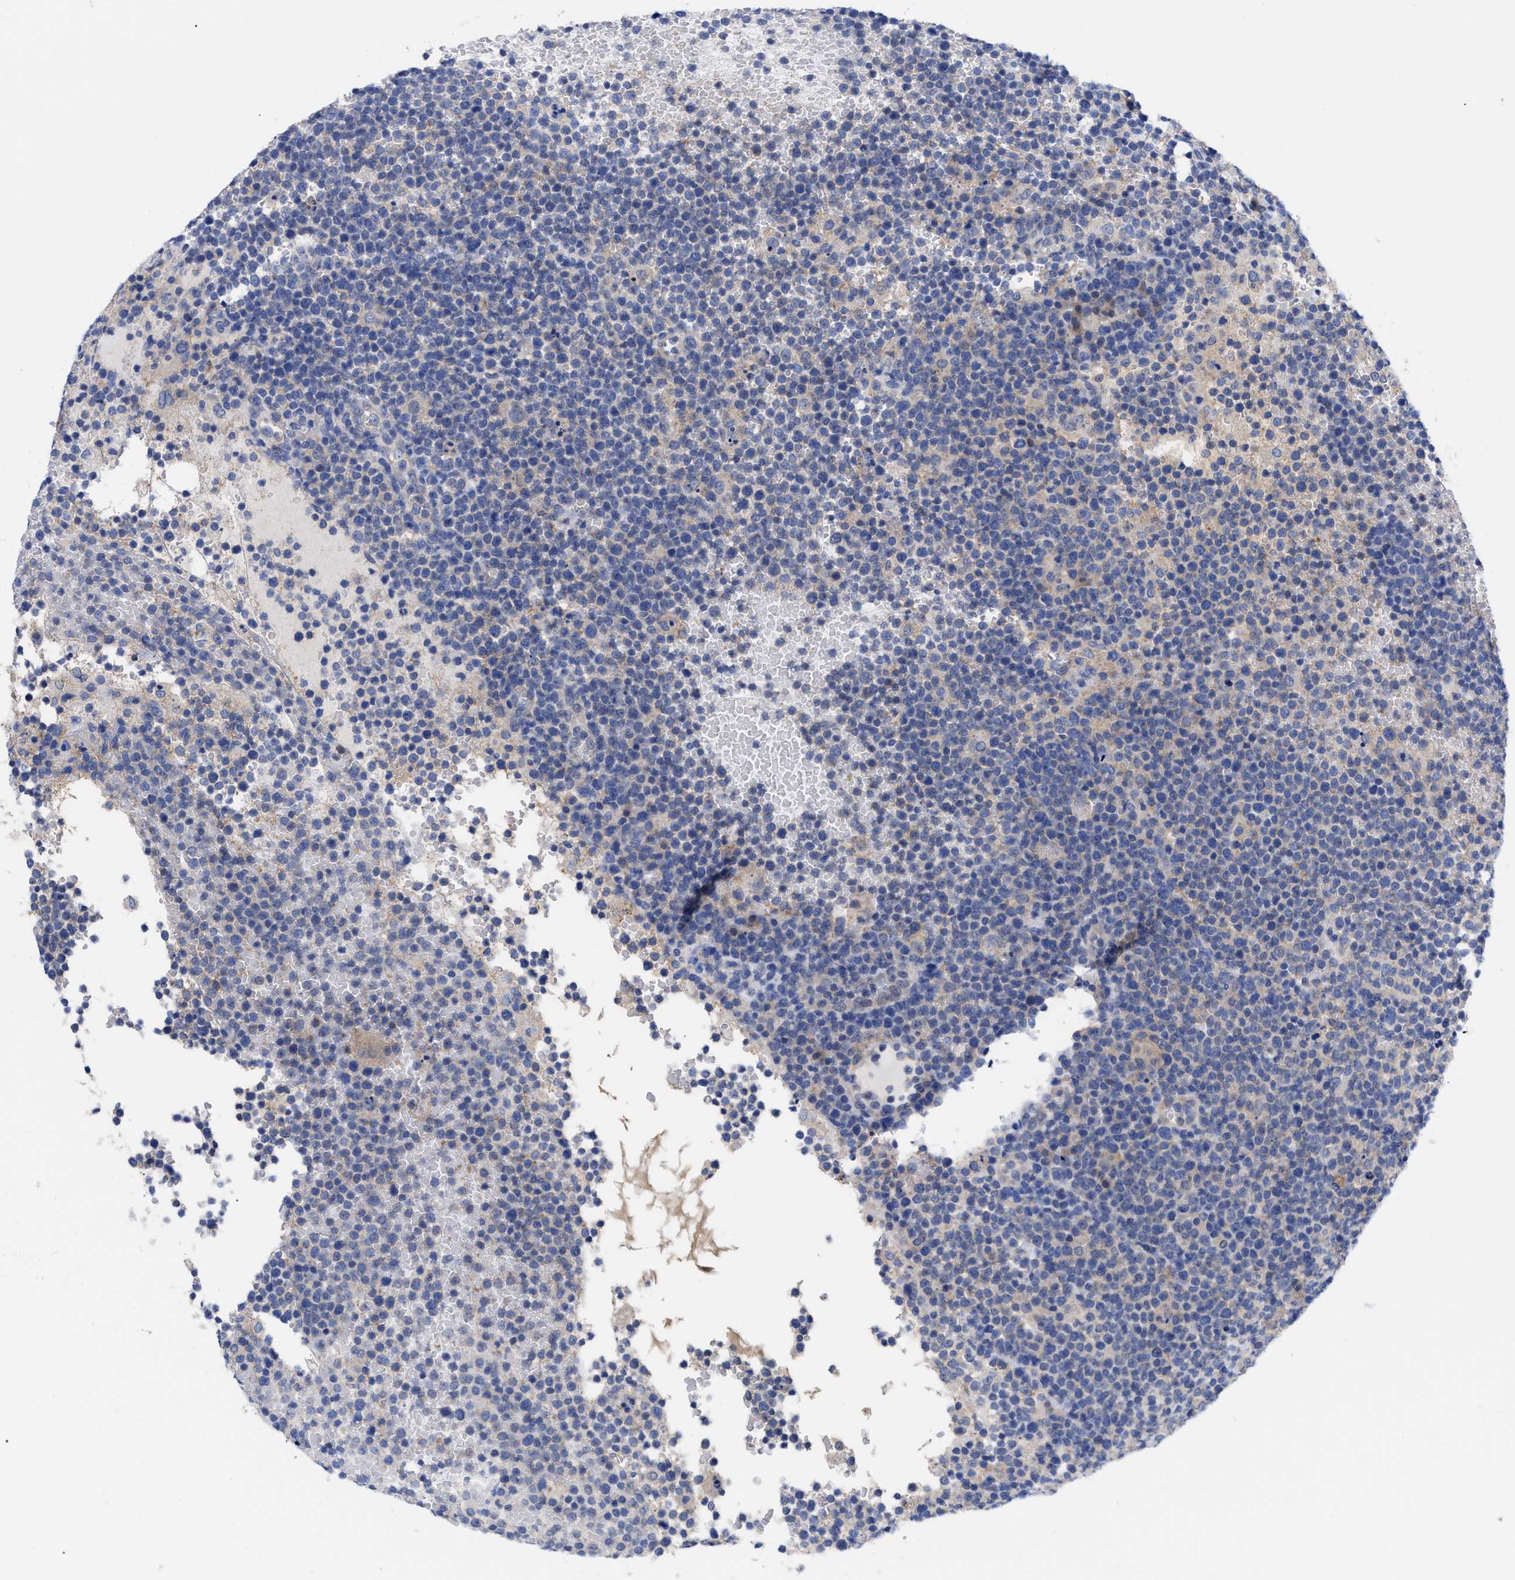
{"staining": {"intensity": "weak", "quantity": "<25%", "location": "cytoplasmic/membranous"}, "tissue": "lymphoma", "cell_type": "Tumor cells", "image_type": "cancer", "snomed": [{"axis": "morphology", "description": "Malignant lymphoma, non-Hodgkin's type, High grade"}, {"axis": "topography", "description": "Lymph node"}], "caption": "High-grade malignant lymphoma, non-Hodgkin's type stained for a protein using IHC exhibits no staining tumor cells.", "gene": "RBKS", "patient": {"sex": "male", "age": 61}}